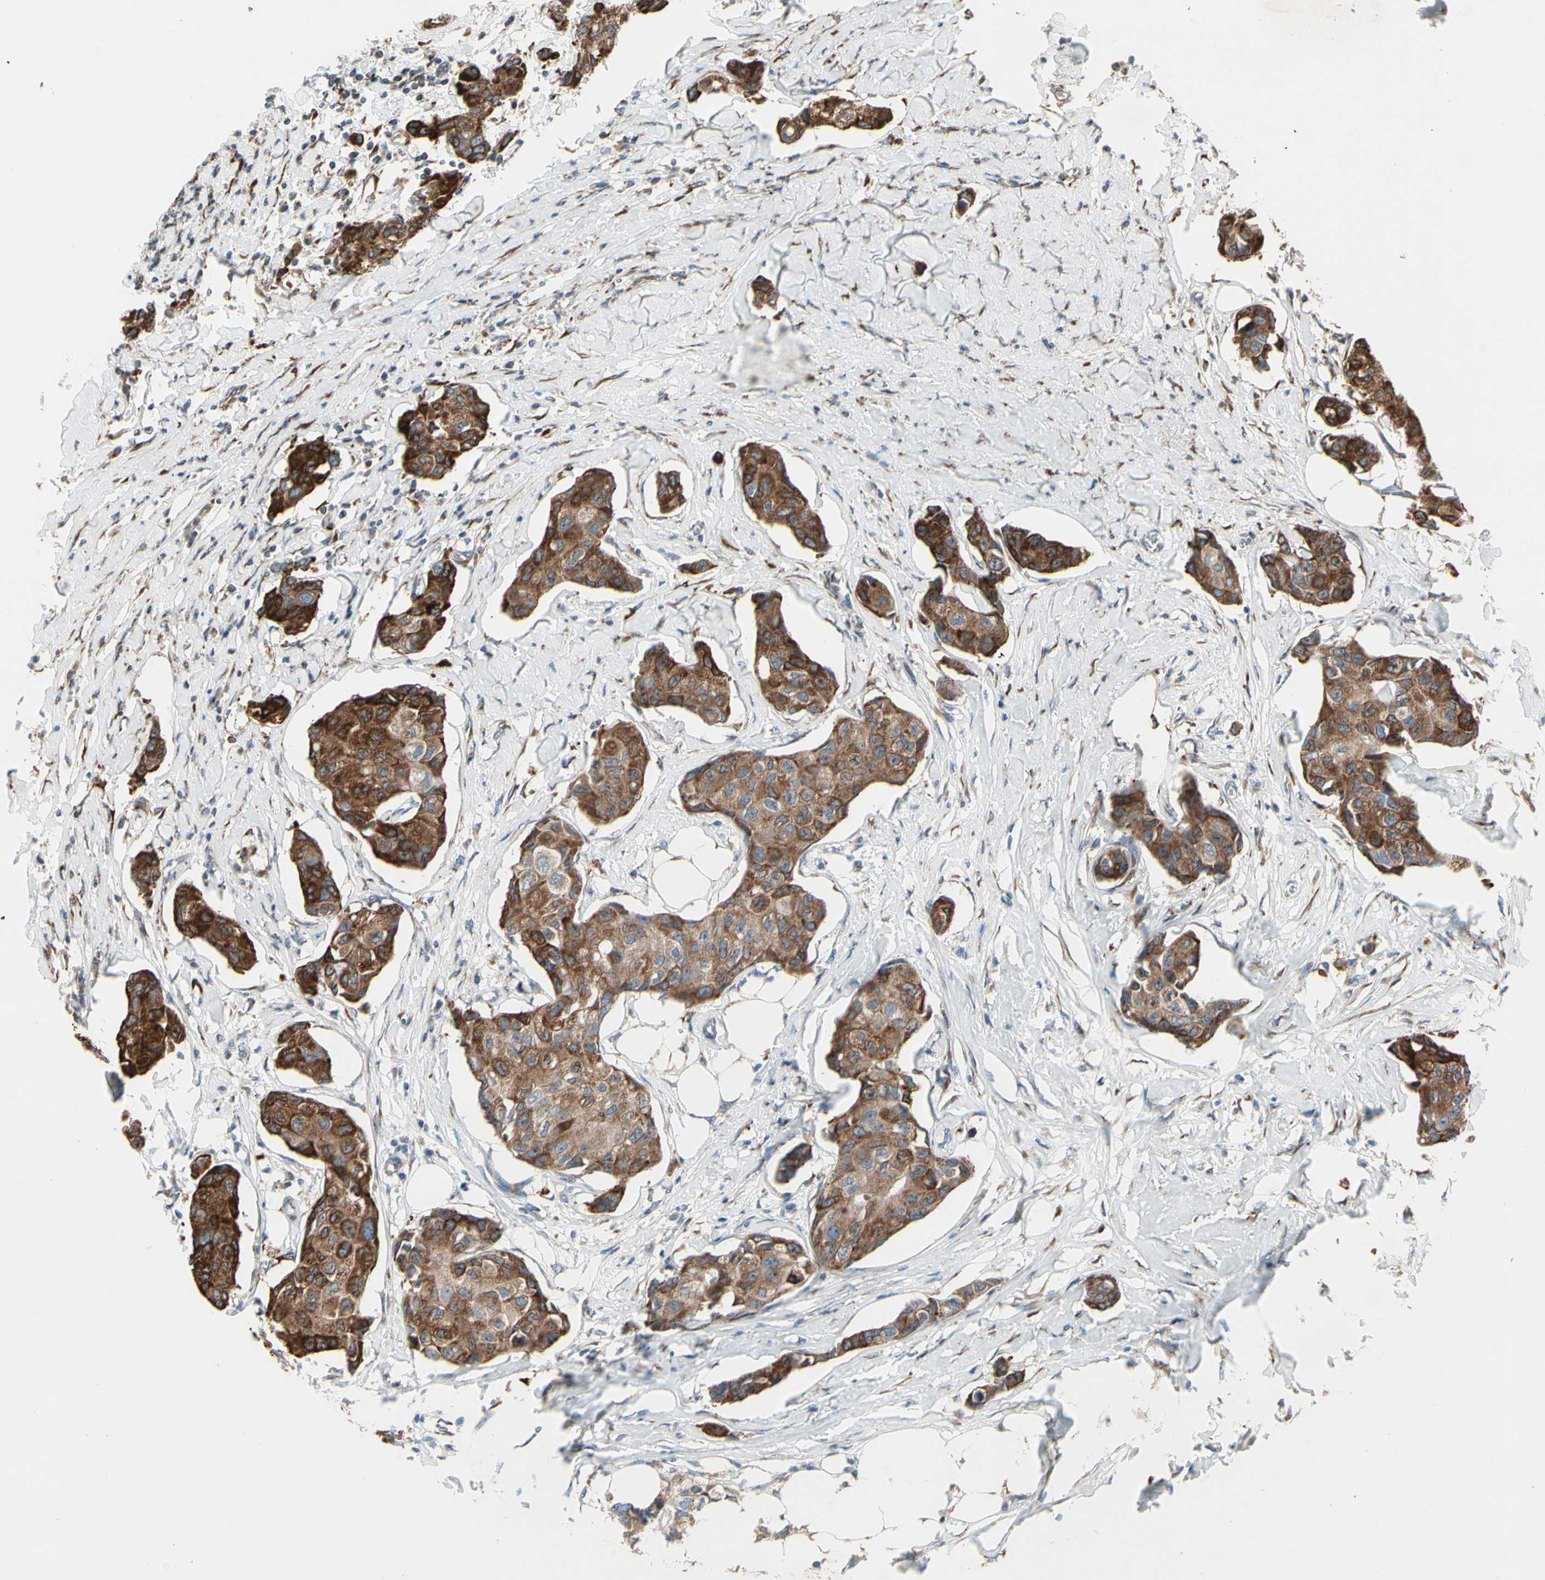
{"staining": {"intensity": "strong", "quantity": ">75%", "location": "cytoplasmic/membranous"}, "tissue": "breast cancer", "cell_type": "Tumor cells", "image_type": "cancer", "snomed": [{"axis": "morphology", "description": "Duct carcinoma"}, {"axis": "topography", "description": "Breast"}], "caption": "Breast cancer stained for a protein (brown) exhibits strong cytoplasmic/membranous positive positivity in approximately >75% of tumor cells.", "gene": "SLC39A9", "patient": {"sex": "female", "age": 80}}